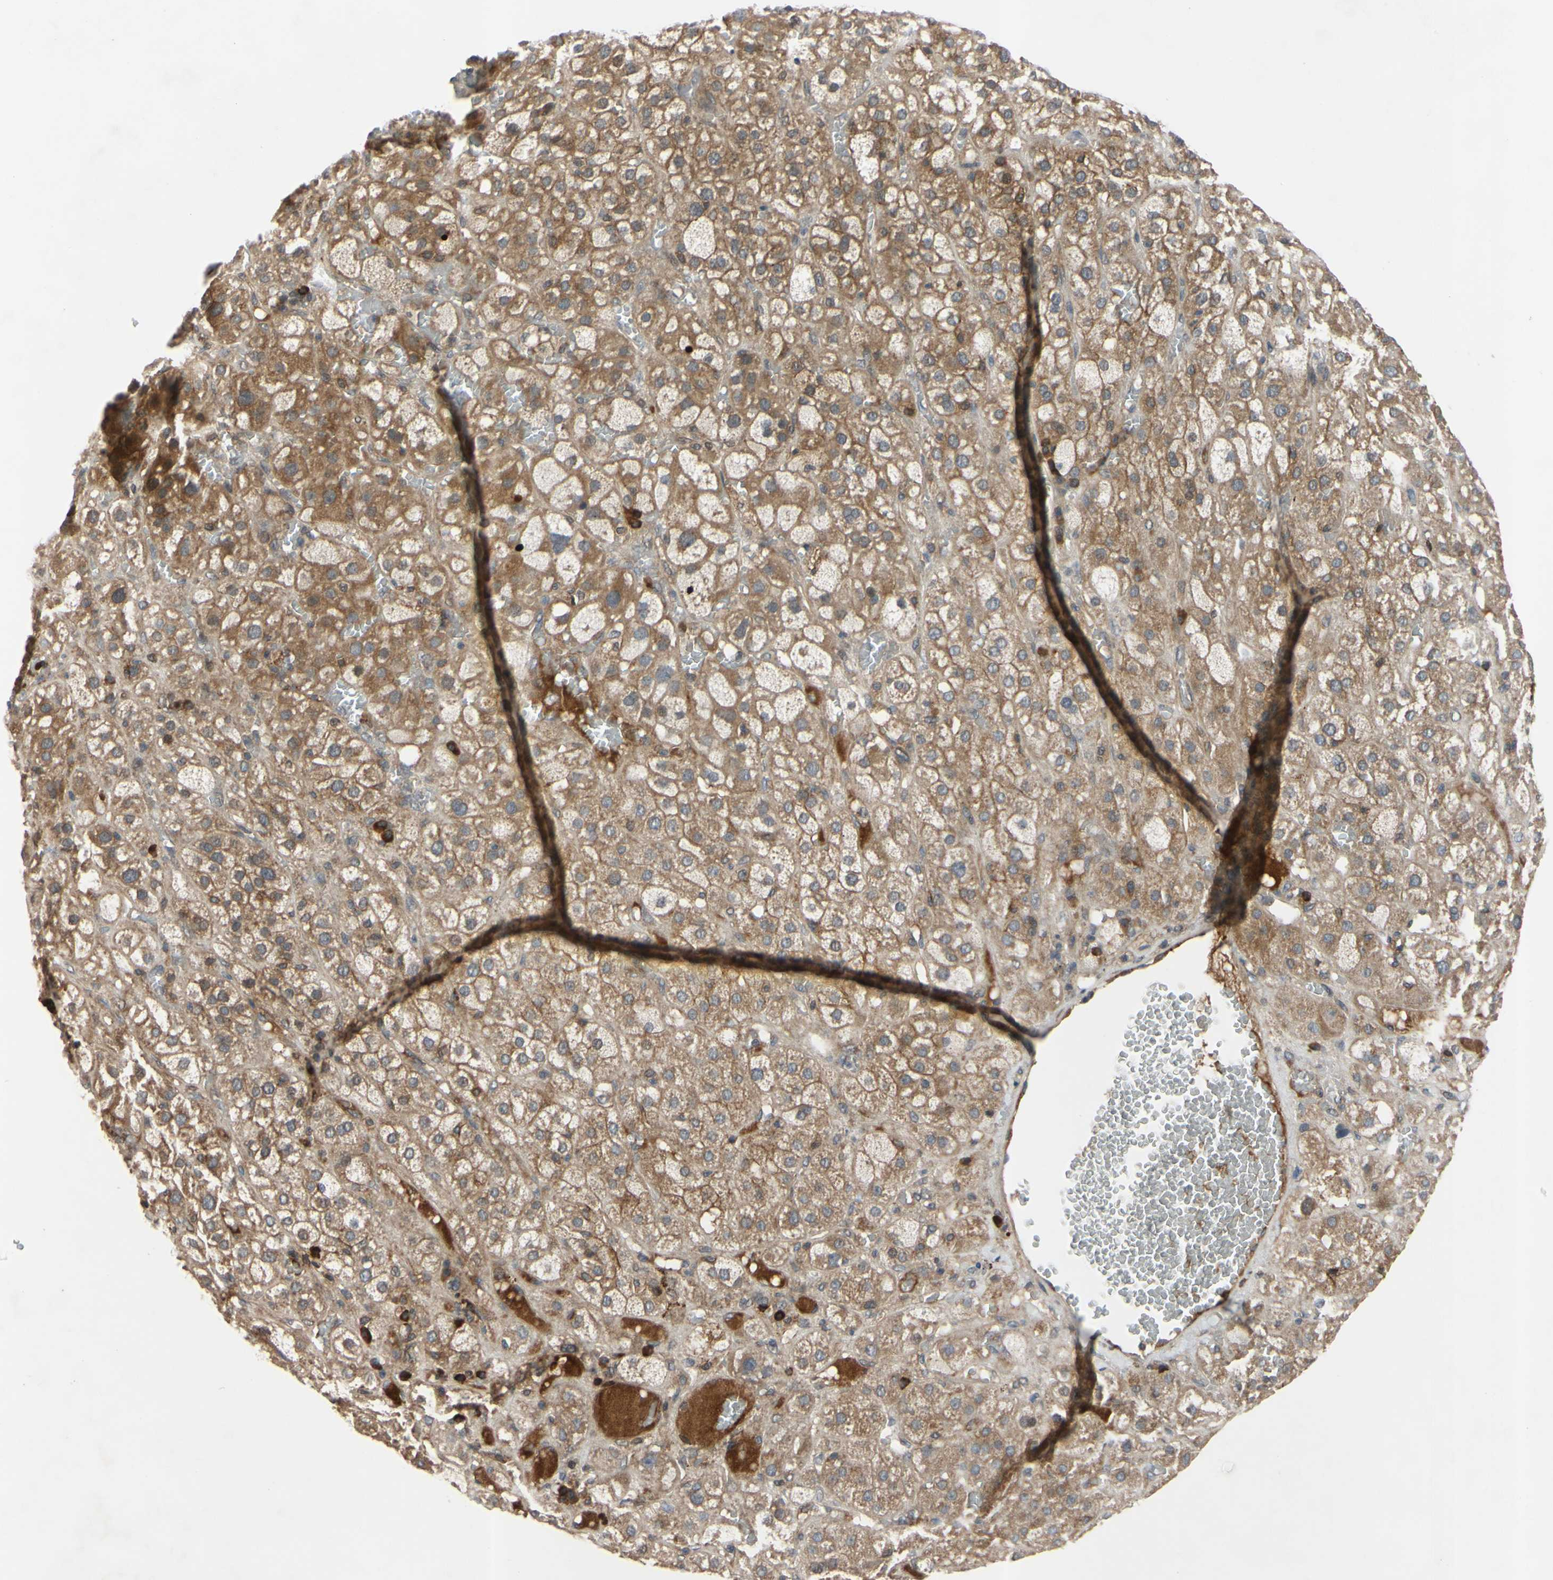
{"staining": {"intensity": "moderate", "quantity": ">75%", "location": "cytoplasmic/membranous"}, "tissue": "adrenal gland", "cell_type": "Glandular cells", "image_type": "normal", "snomed": [{"axis": "morphology", "description": "Normal tissue, NOS"}, {"axis": "topography", "description": "Adrenal gland"}], "caption": "Adrenal gland stained with a brown dye displays moderate cytoplasmic/membranous positive positivity in about >75% of glandular cells.", "gene": "XIAP", "patient": {"sex": "female", "age": 47}}